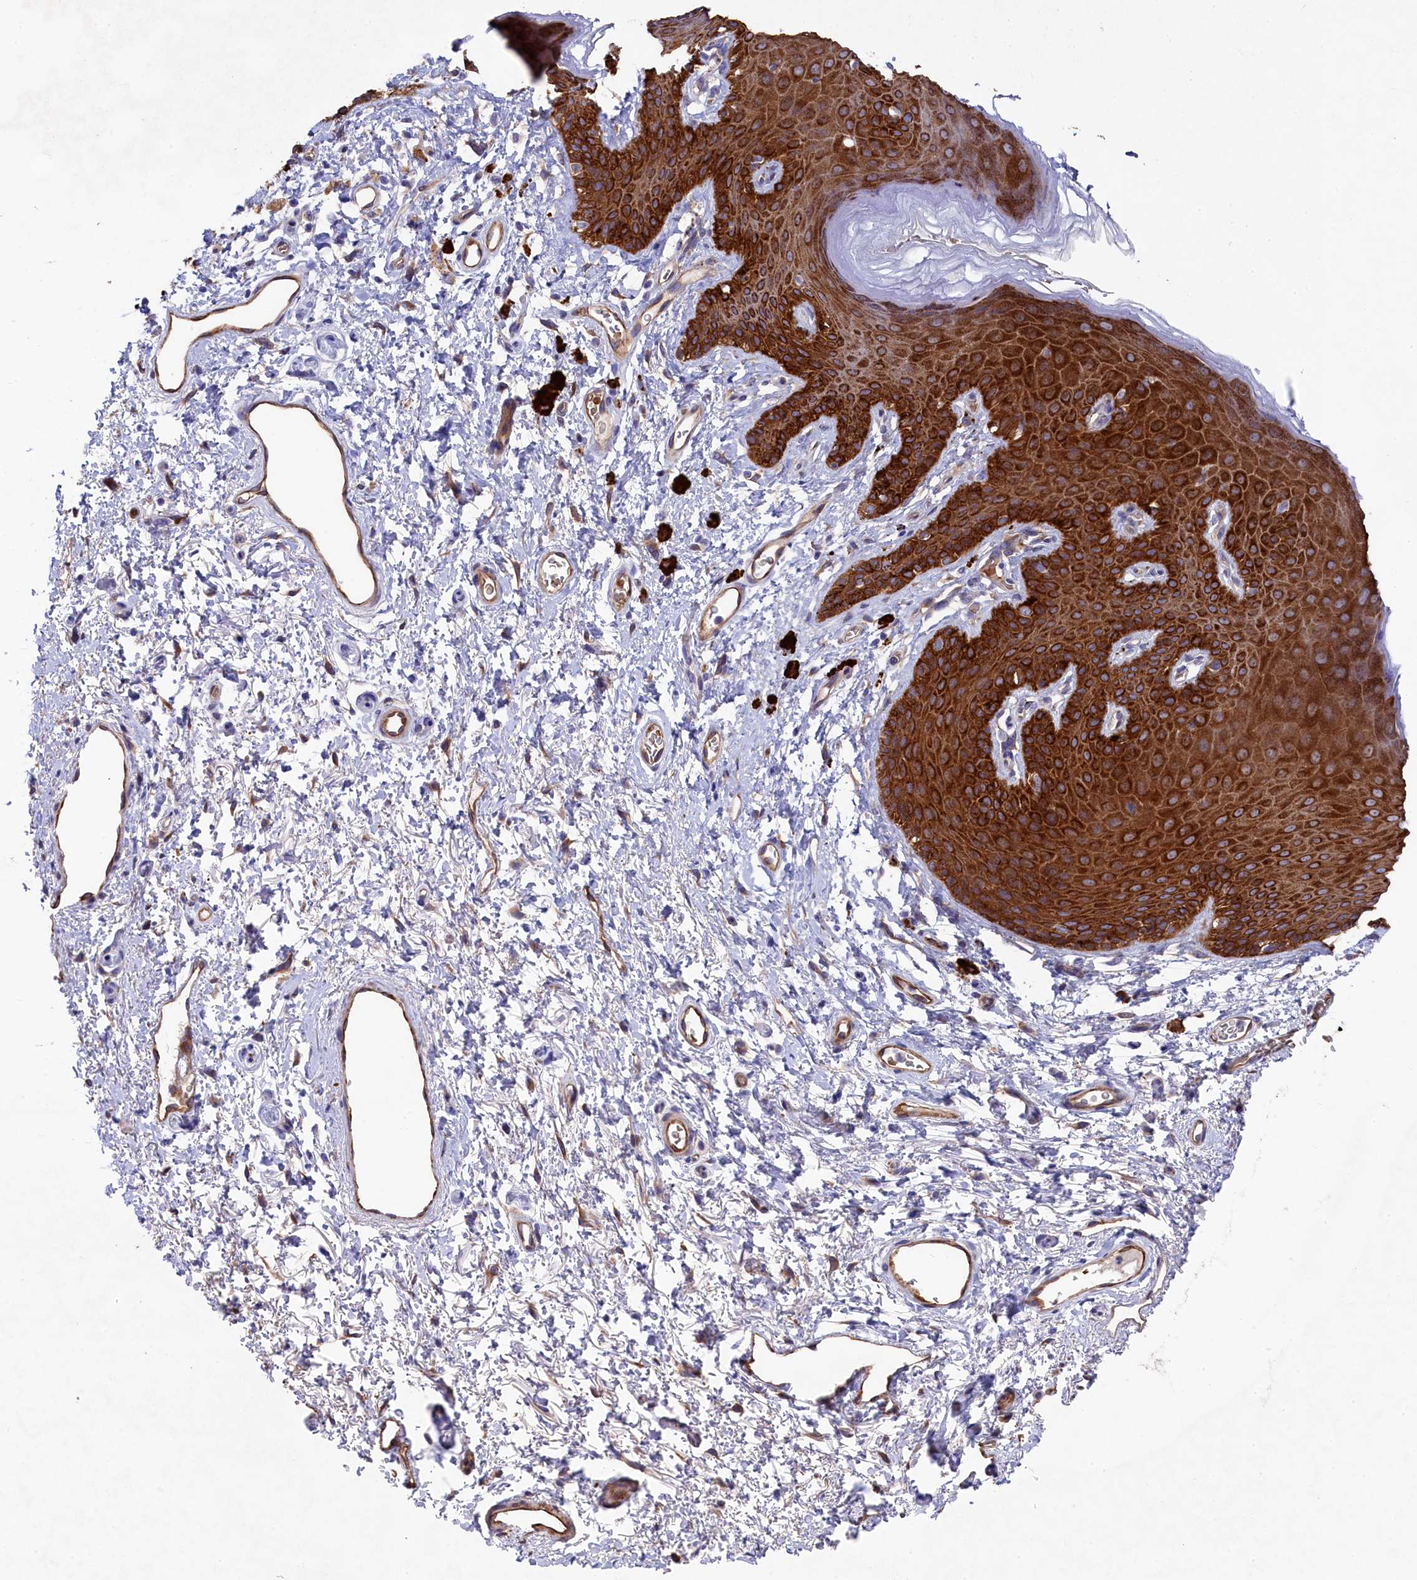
{"staining": {"intensity": "strong", "quantity": "25%-75%", "location": "cytoplasmic/membranous"}, "tissue": "skin", "cell_type": "Epidermal cells", "image_type": "normal", "snomed": [{"axis": "morphology", "description": "Normal tissue, NOS"}, {"axis": "topography", "description": "Anal"}], "caption": "Immunohistochemistry staining of unremarkable skin, which shows high levels of strong cytoplasmic/membranous staining in approximately 25%-75% of epidermal cells indicating strong cytoplasmic/membranous protein staining. The staining was performed using DAB (3,3'-diaminobenzidine) (brown) for protein detection and nuclei were counterstained in hematoxylin (blue).", "gene": "LHFPL4", "patient": {"sex": "female", "age": 46}}